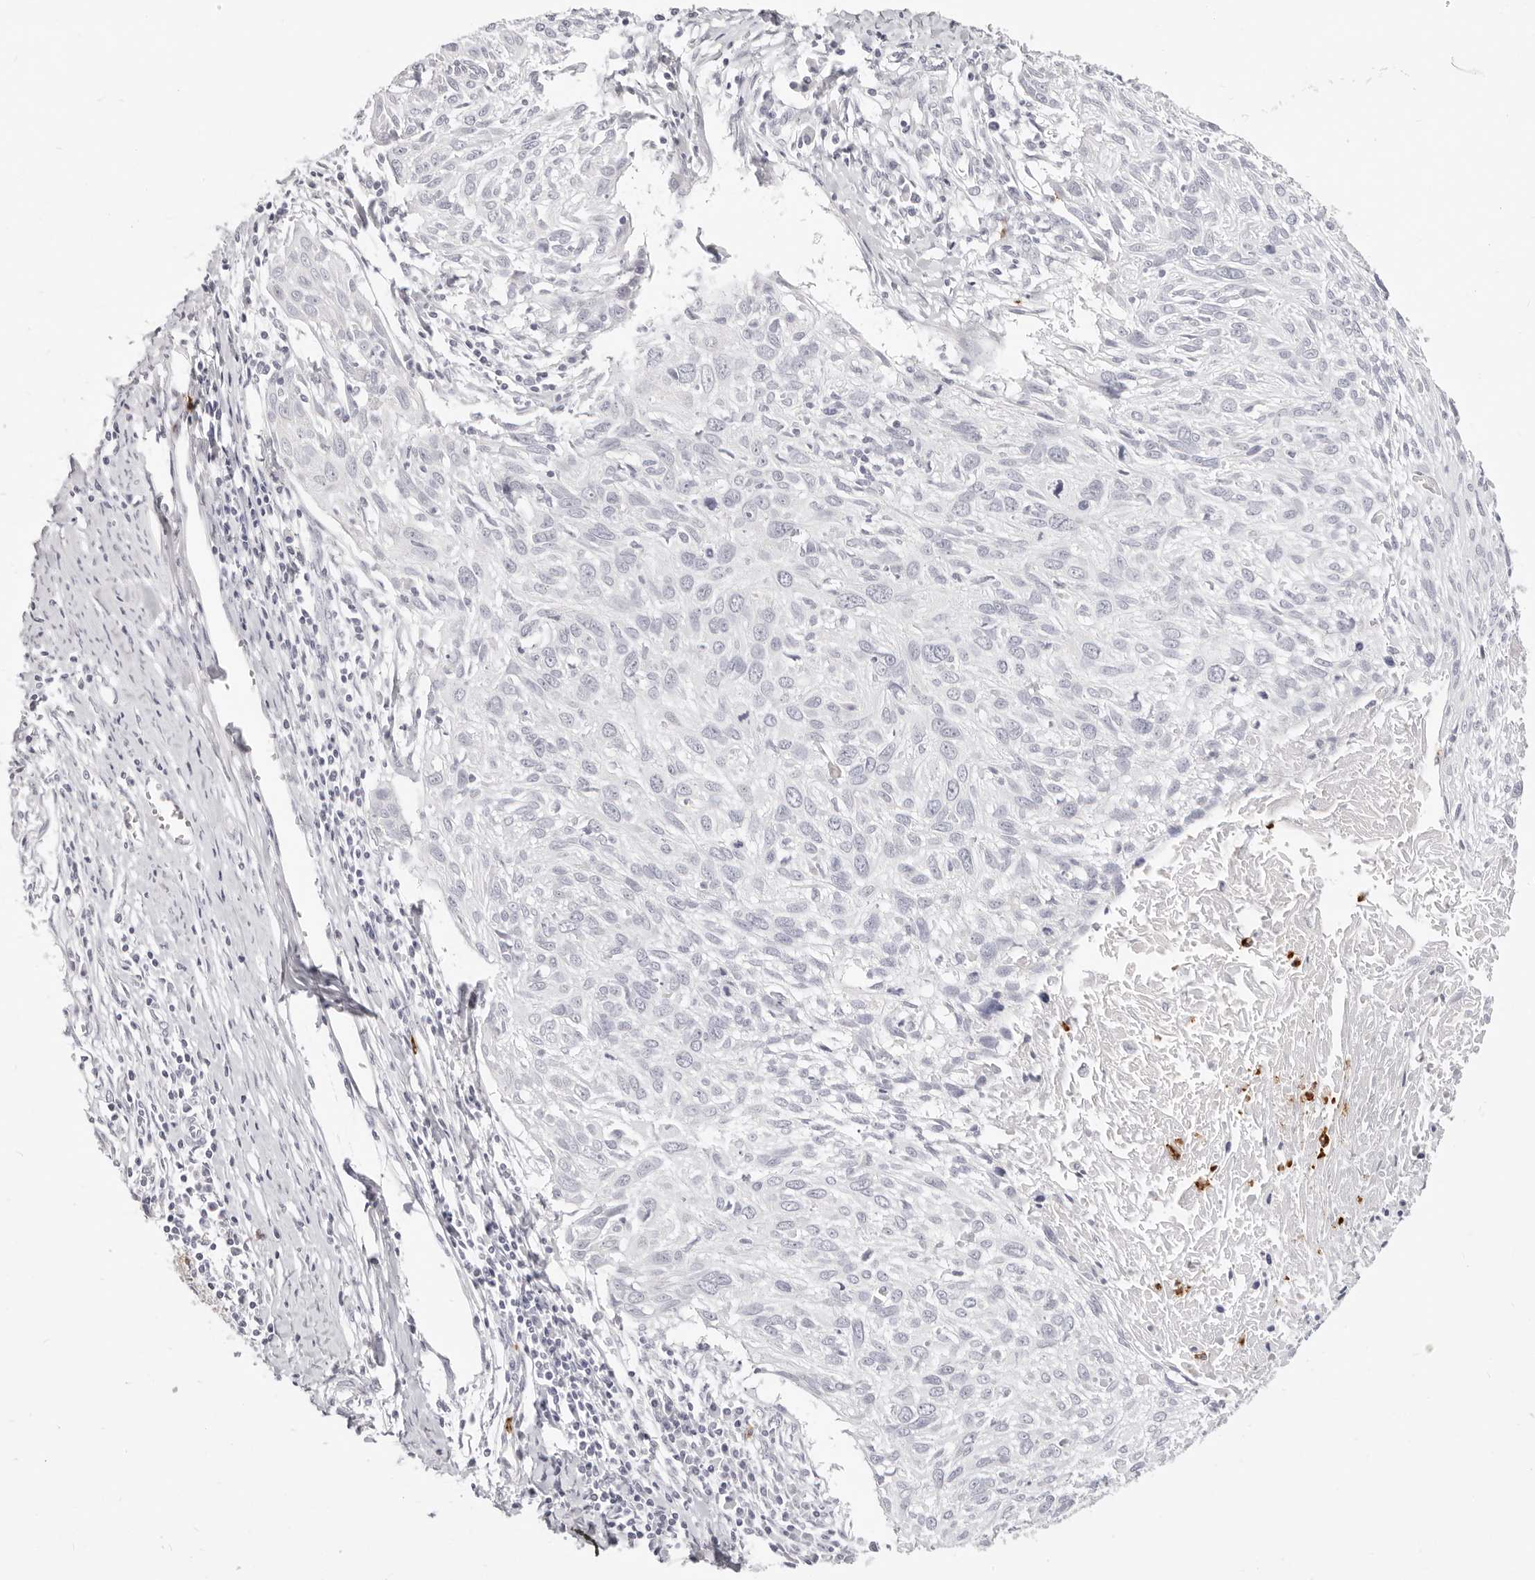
{"staining": {"intensity": "negative", "quantity": "none", "location": "none"}, "tissue": "cervical cancer", "cell_type": "Tumor cells", "image_type": "cancer", "snomed": [{"axis": "morphology", "description": "Squamous cell carcinoma, NOS"}, {"axis": "topography", "description": "Cervix"}], "caption": "Immunohistochemical staining of cervical cancer shows no significant positivity in tumor cells. (DAB immunohistochemistry (IHC) visualized using brightfield microscopy, high magnification).", "gene": "CAMP", "patient": {"sex": "female", "age": 51}}